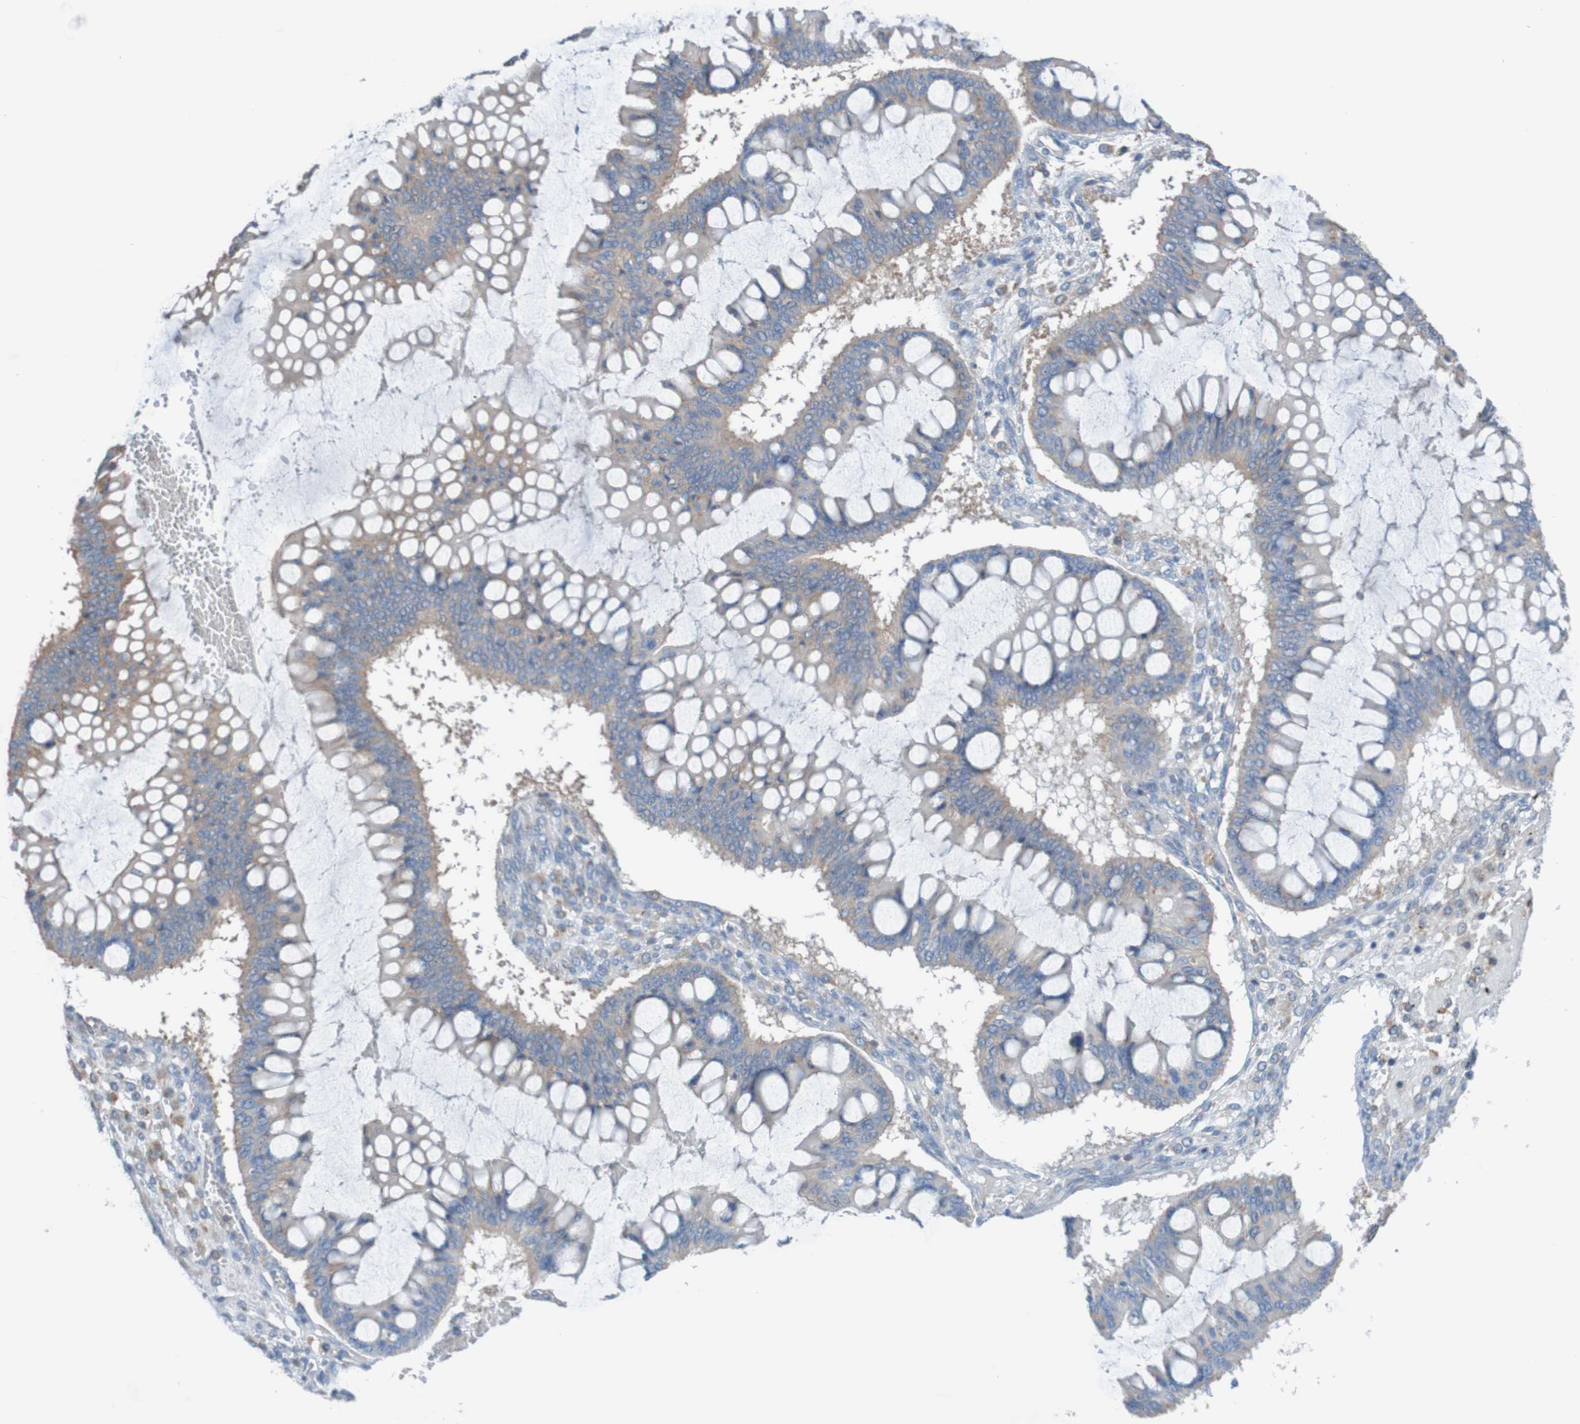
{"staining": {"intensity": "moderate", "quantity": ">75%", "location": "cytoplasmic/membranous"}, "tissue": "ovarian cancer", "cell_type": "Tumor cells", "image_type": "cancer", "snomed": [{"axis": "morphology", "description": "Cystadenocarcinoma, mucinous, NOS"}, {"axis": "topography", "description": "Ovary"}], "caption": "Immunohistochemical staining of ovarian cancer (mucinous cystadenocarcinoma) displays medium levels of moderate cytoplasmic/membranous protein staining in about >75% of tumor cells.", "gene": "MINAR1", "patient": {"sex": "female", "age": 73}}